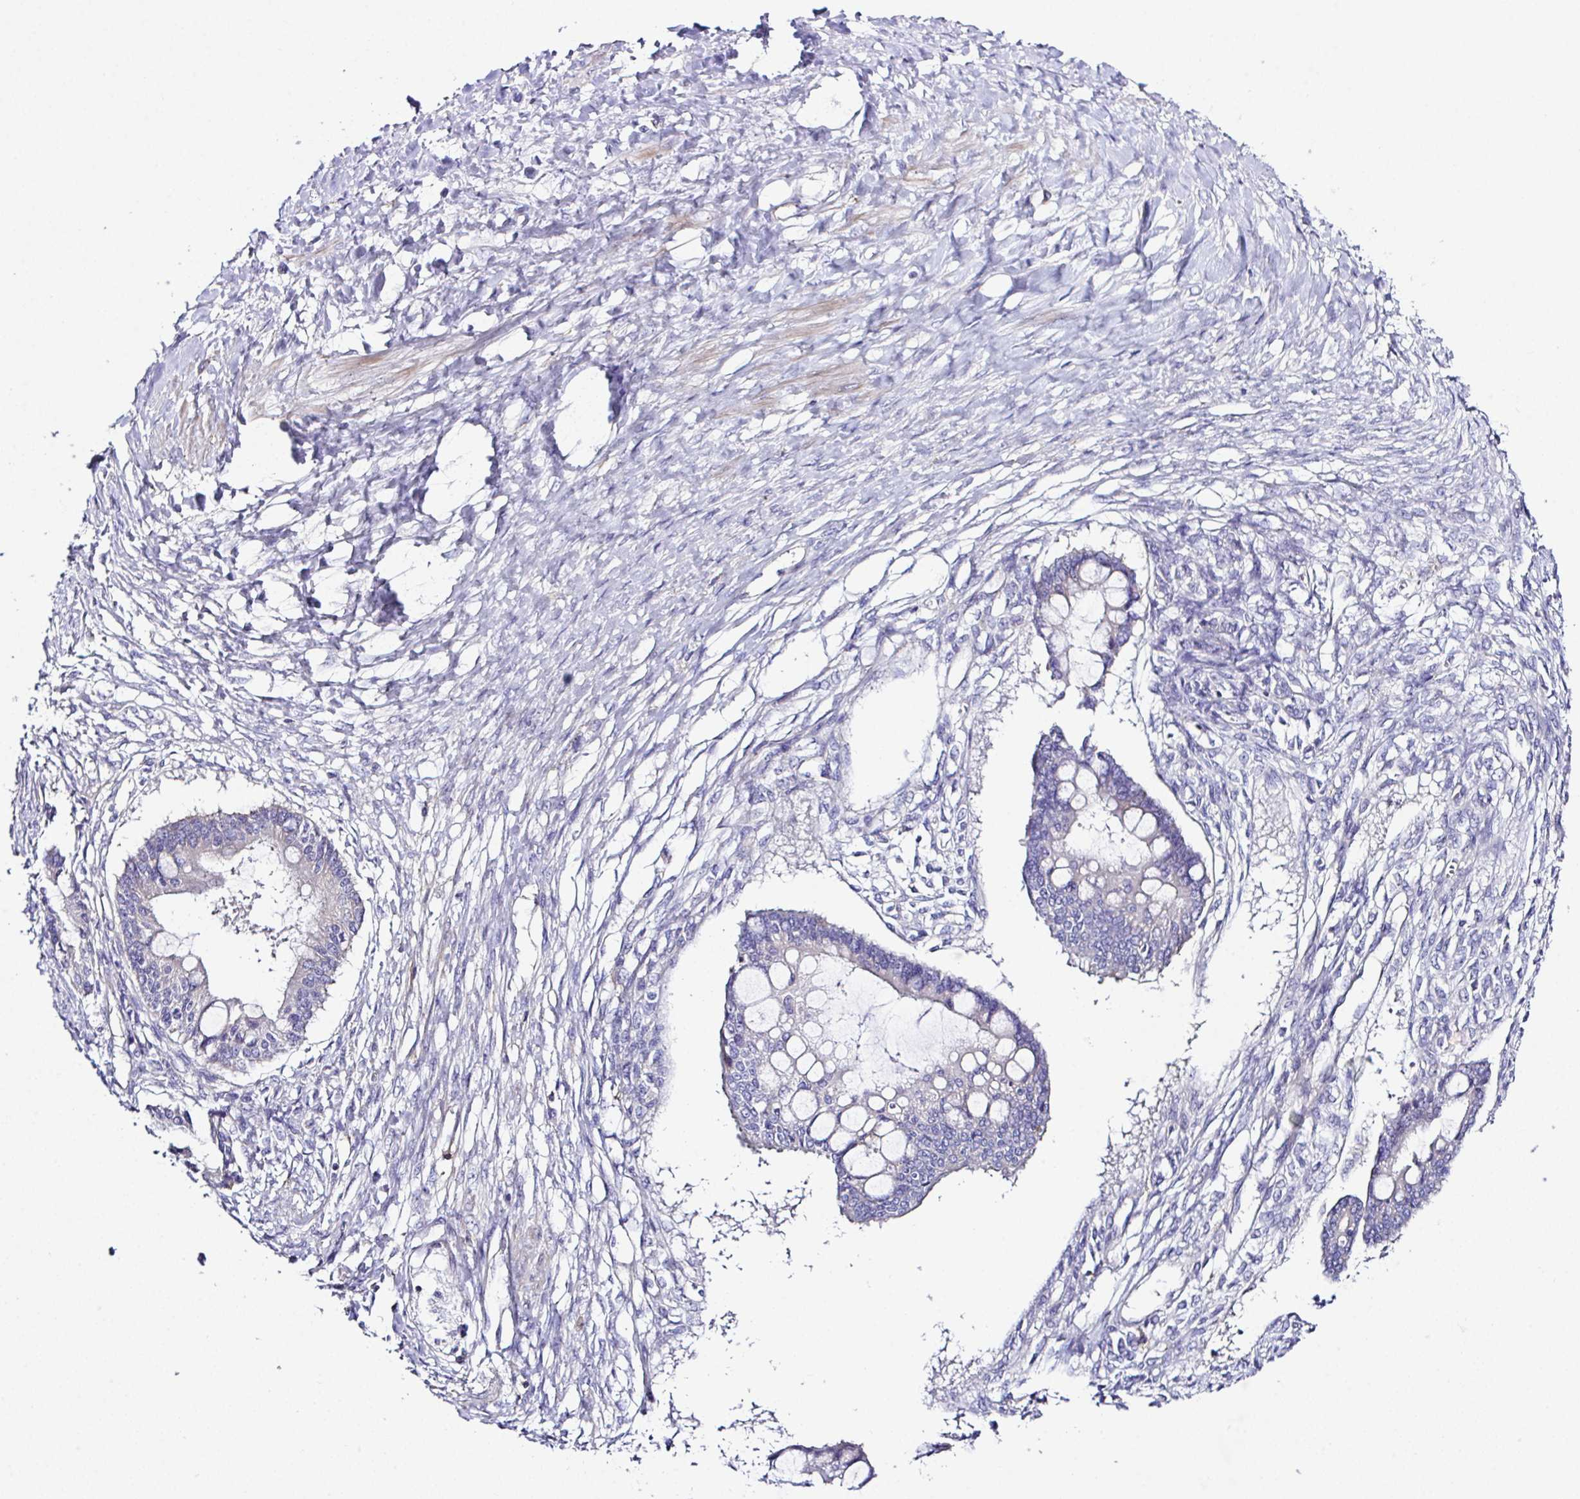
{"staining": {"intensity": "negative", "quantity": "none", "location": "none"}, "tissue": "ovarian cancer", "cell_type": "Tumor cells", "image_type": "cancer", "snomed": [{"axis": "morphology", "description": "Cystadenocarcinoma, mucinous, NOS"}, {"axis": "topography", "description": "Ovary"}], "caption": "This is an IHC histopathology image of human ovarian cancer. There is no staining in tumor cells.", "gene": "OR4P4", "patient": {"sex": "female", "age": 73}}